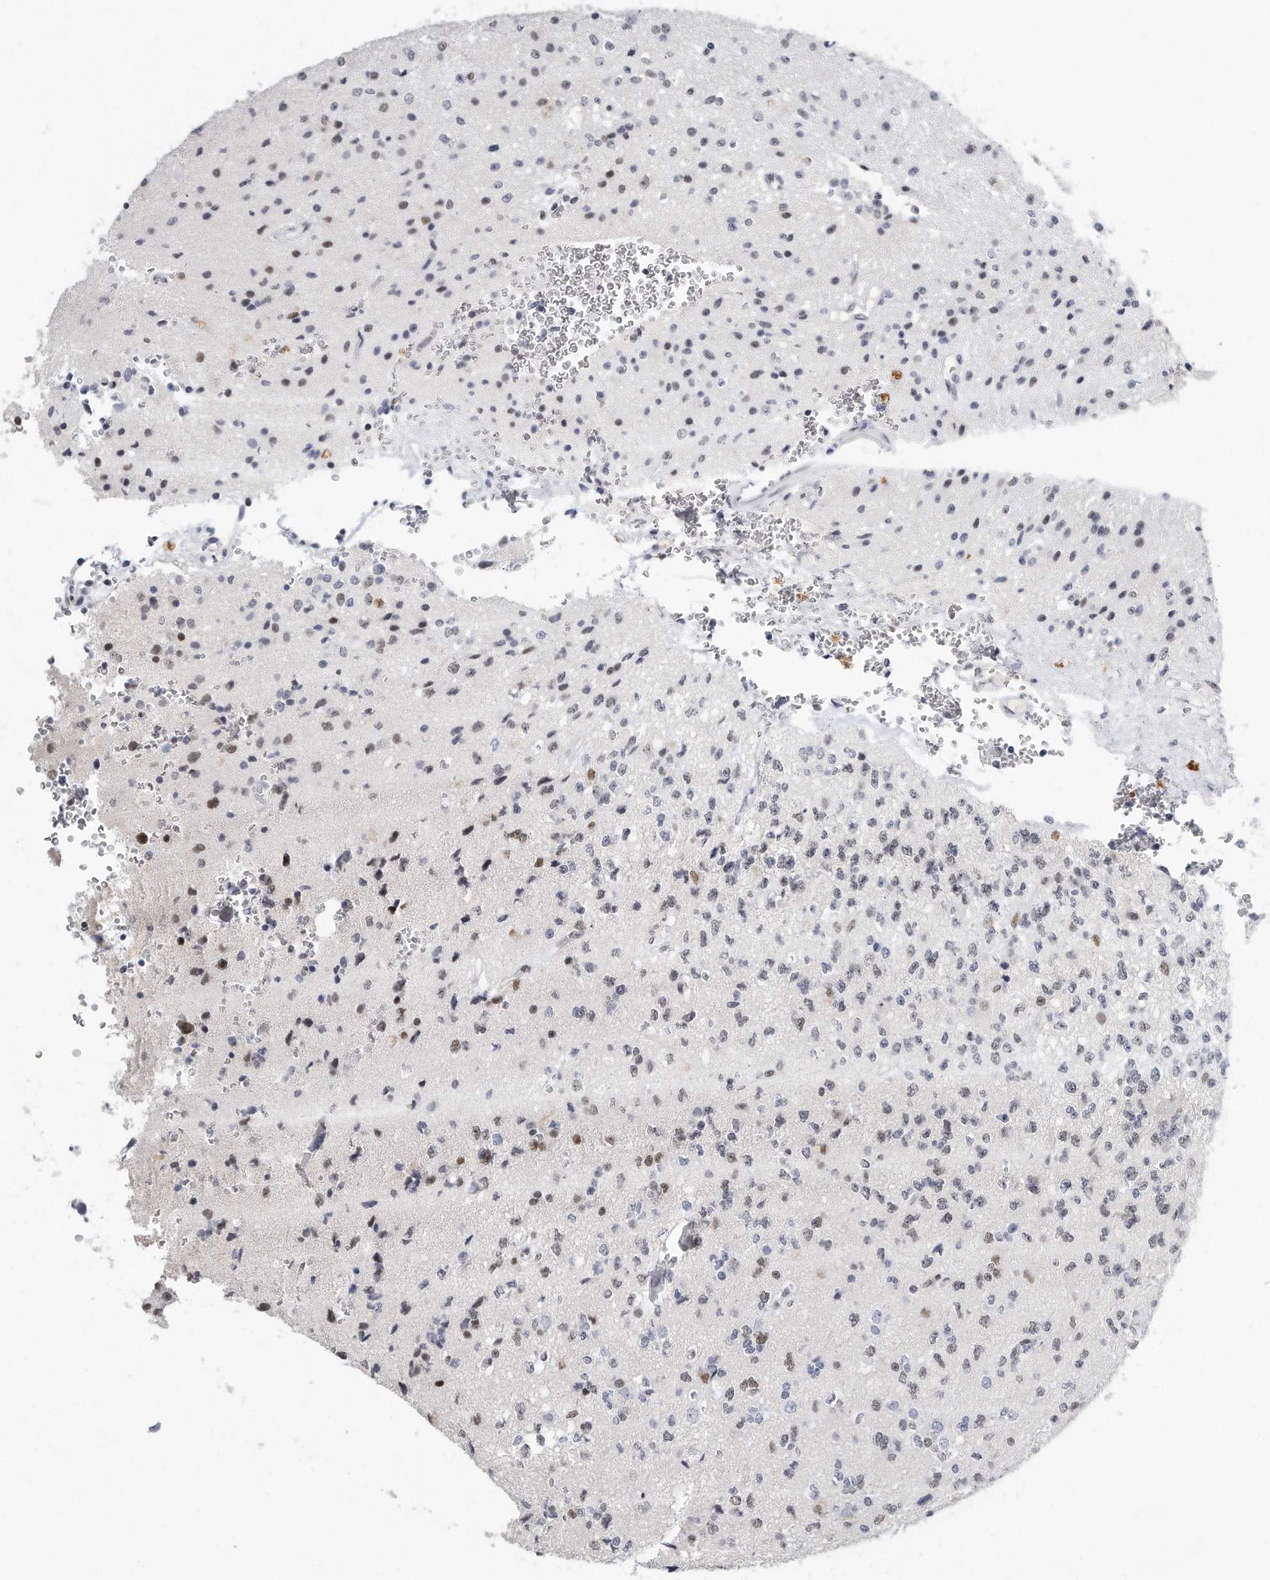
{"staining": {"intensity": "moderate", "quantity": "<25%", "location": "nuclear"}, "tissue": "glioma", "cell_type": "Tumor cells", "image_type": "cancer", "snomed": [{"axis": "morphology", "description": "Glioma, malignant, High grade"}, {"axis": "topography", "description": "pancreas cauda"}], "caption": "This histopathology image shows glioma stained with immunohistochemistry (IHC) to label a protein in brown. The nuclear of tumor cells show moderate positivity for the protein. Nuclei are counter-stained blue.", "gene": "CTBP2", "patient": {"sex": "male", "age": 60}}